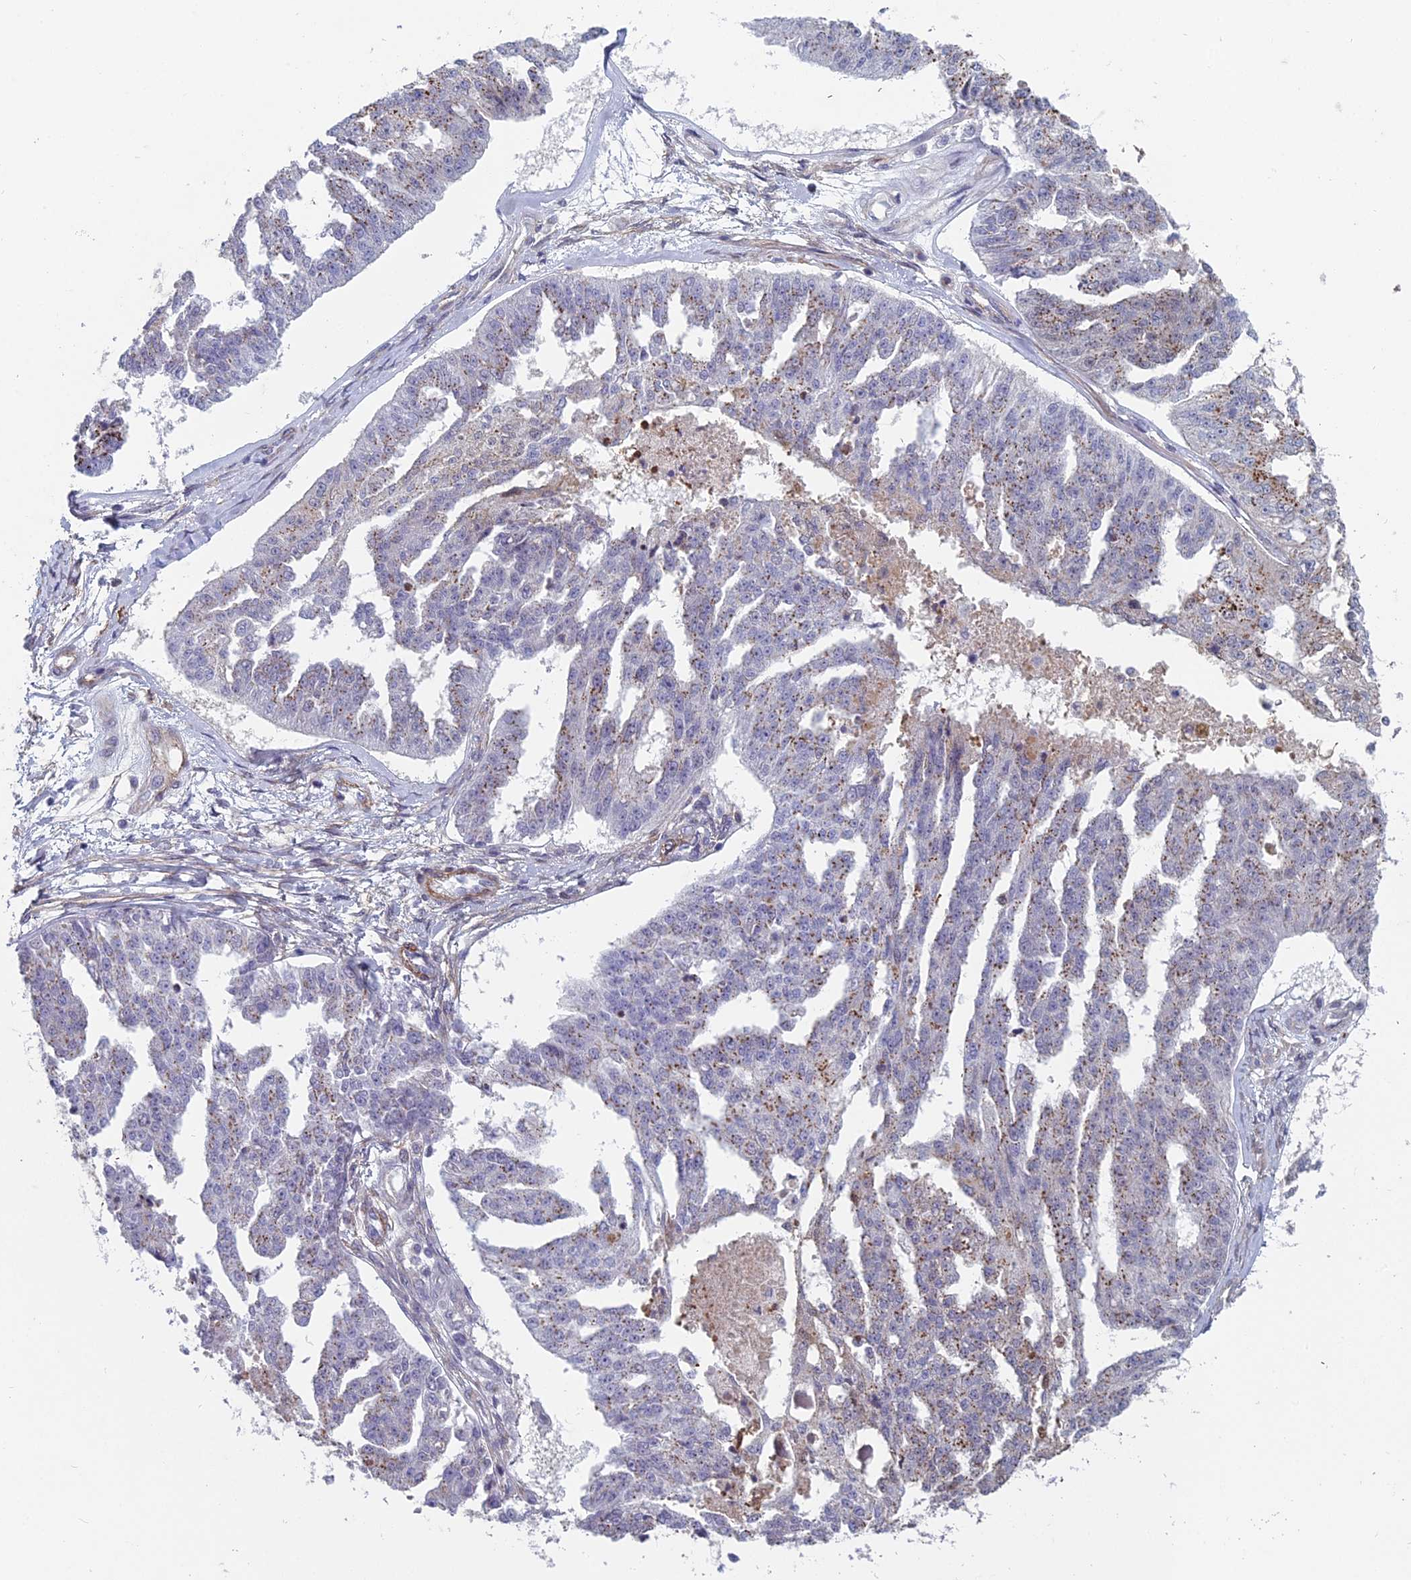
{"staining": {"intensity": "moderate", "quantity": "<25%", "location": "cytoplasmic/membranous"}, "tissue": "ovarian cancer", "cell_type": "Tumor cells", "image_type": "cancer", "snomed": [{"axis": "morphology", "description": "Cystadenocarcinoma, serous, NOS"}, {"axis": "topography", "description": "Ovary"}], "caption": "The photomicrograph reveals immunohistochemical staining of ovarian cancer. There is moderate cytoplasmic/membranous staining is present in approximately <25% of tumor cells.", "gene": "ZNF626", "patient": {"sex": "female", "age": 58}}